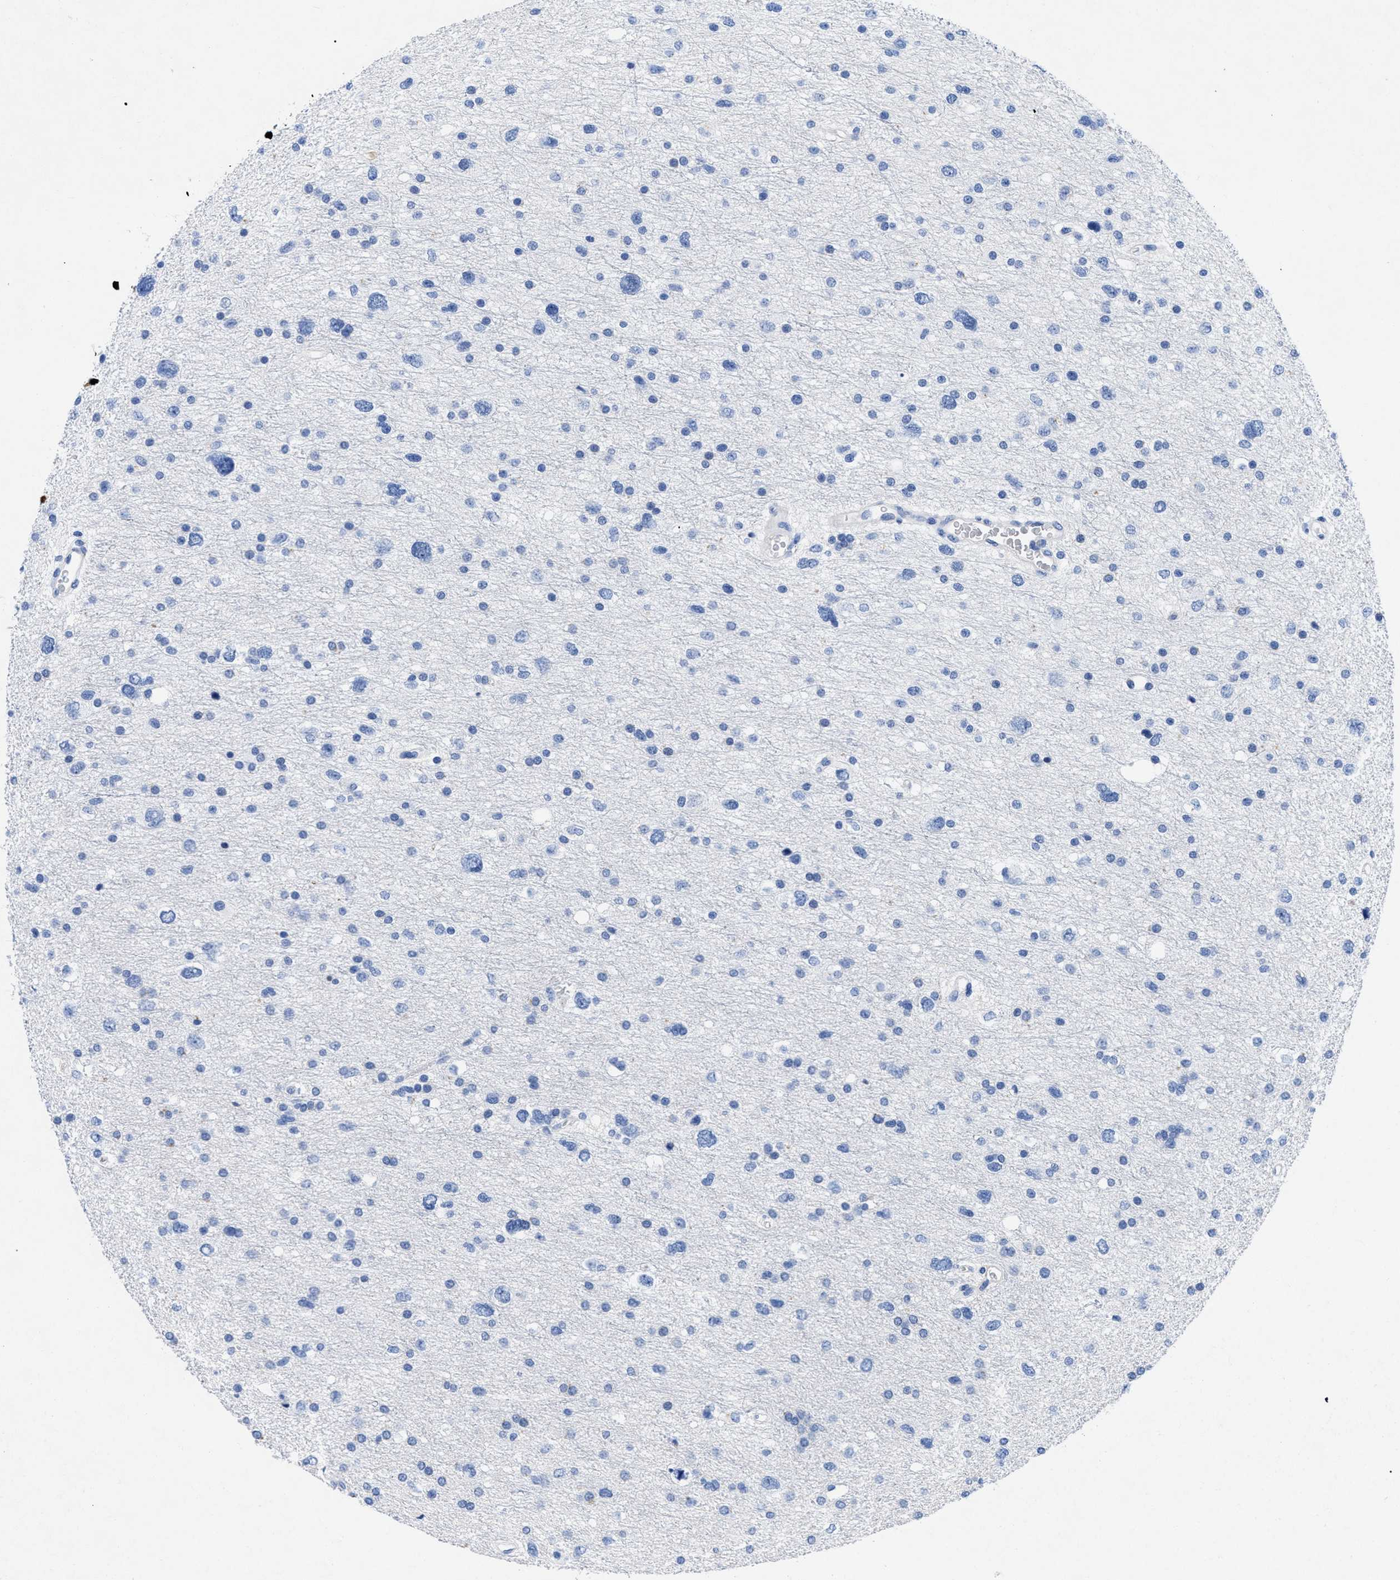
{"staining": {"intensity": "negative", "quantity": "none", "location": "none"}, "tissue": "glioma", "cell_type": "Tumor cells", "image_type": "cancer", "snomed": [{"axis": "morphology", "description": "Glioma, malignant, Low grade"}, {"axis": "topography", "description": "Brain"}], "caption": "IHC of human glioma reveals no staining in tumor cells.", "gene": "TMEM68", "patient": {"sex": "female", "age": 37}}